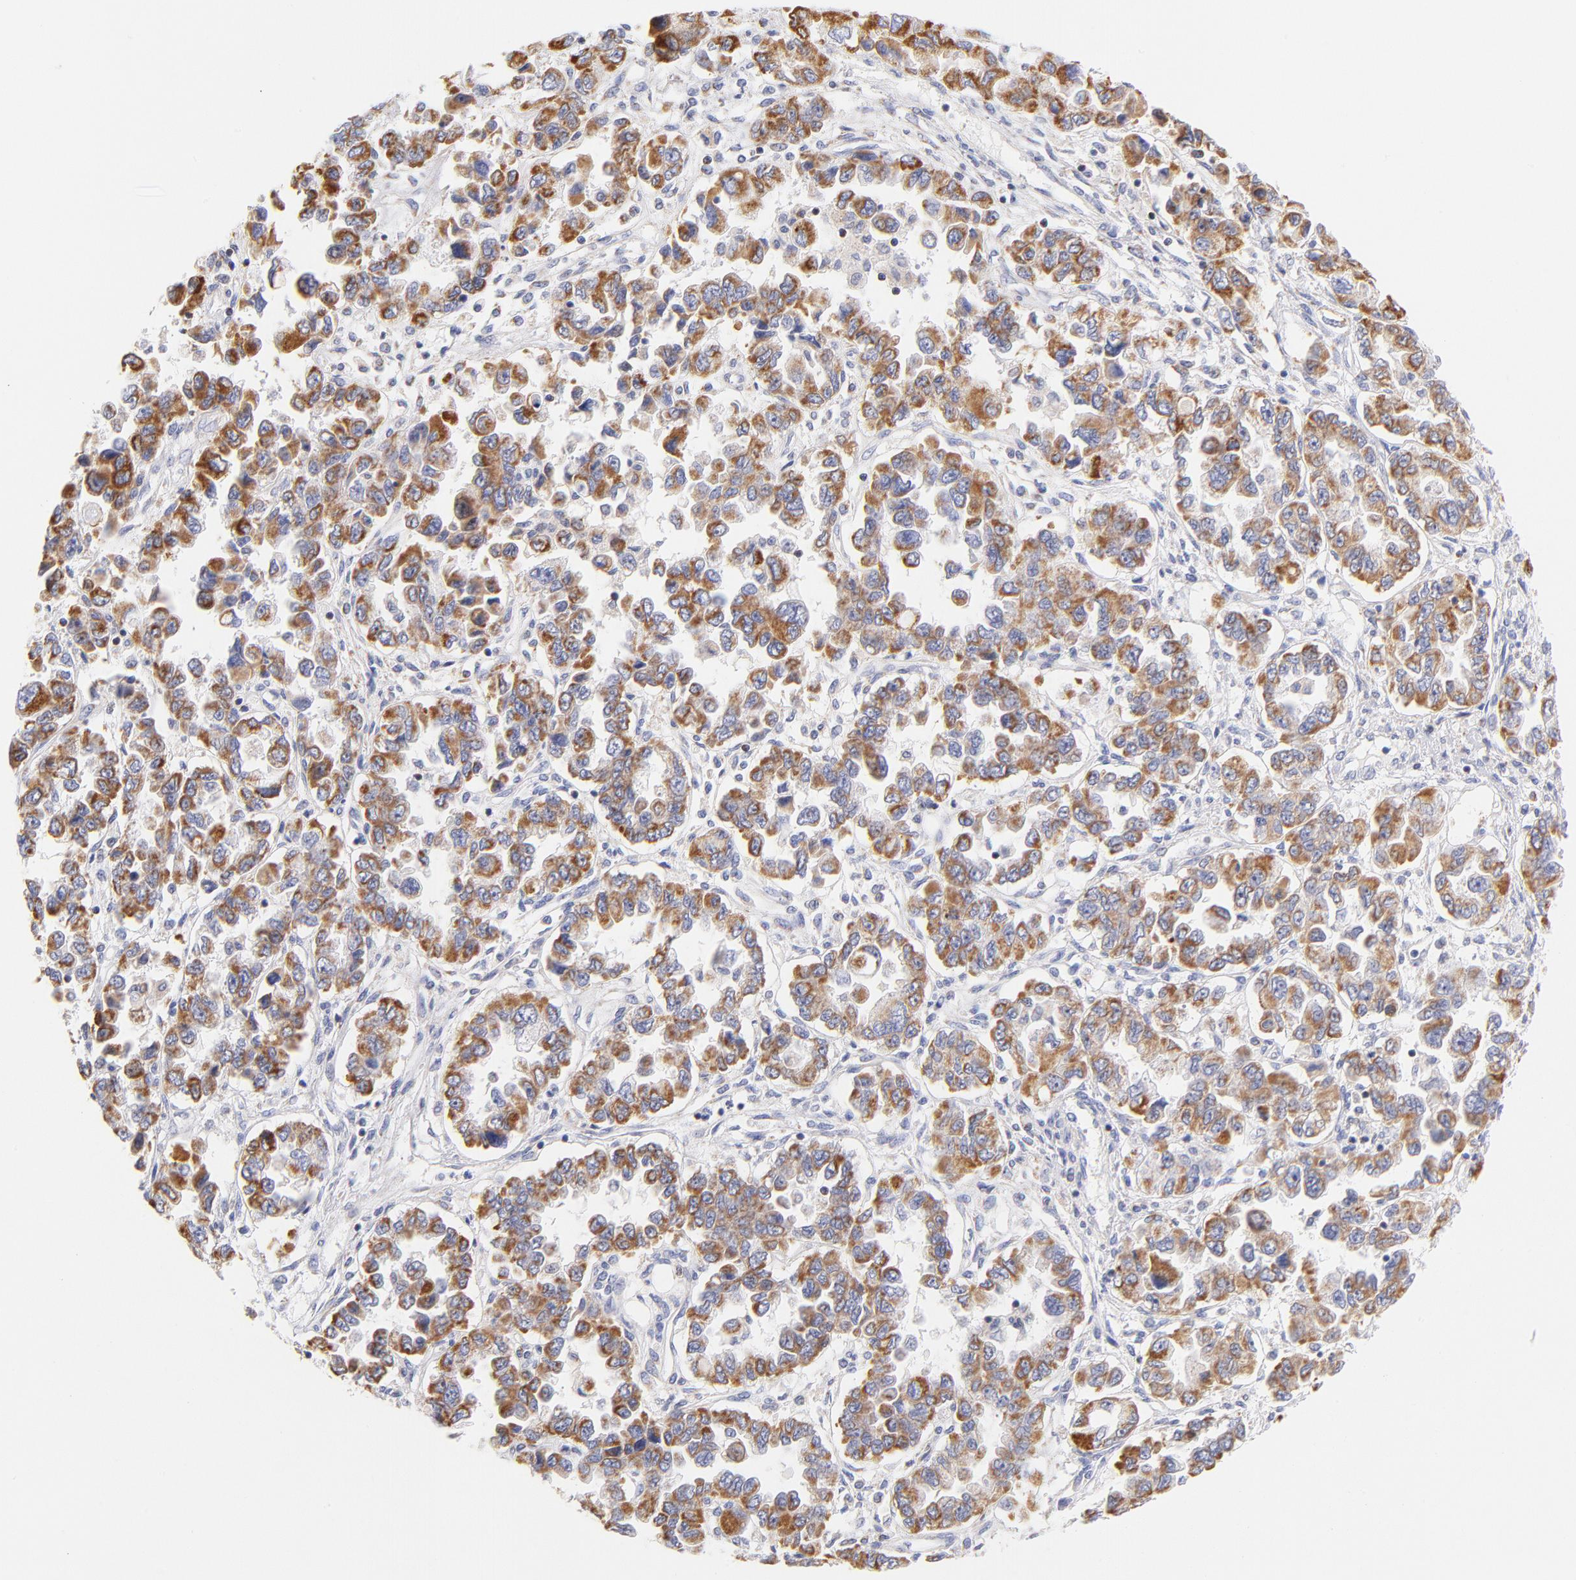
{"staining": {"intensity": "moderate", "quantity": ">75%", "location": "cytoplasmic/membranous"}, "tissue": "ovarian cancer", "cell_type": "Tumor cells", "image_type": "cancer", "snomed": [{"axis": "morphology", "description": "Cystadenocarcinoma, serous, NOS"}, {"axis": "topography", "description": "Ovary"}], "caption": "IHC (DAB (3,3'-diaminobenzidine)) staining of human serous cystadenocarcinoma (ovarian) reveals moderate cytoplasmic/membranous protein positivity in about >75% of tumor cells. (DAB IHC, brown staining for protein, blue staining for nuclei).", "gene": "AIFM1", "patient": {"sex": "female", "age": 84}}